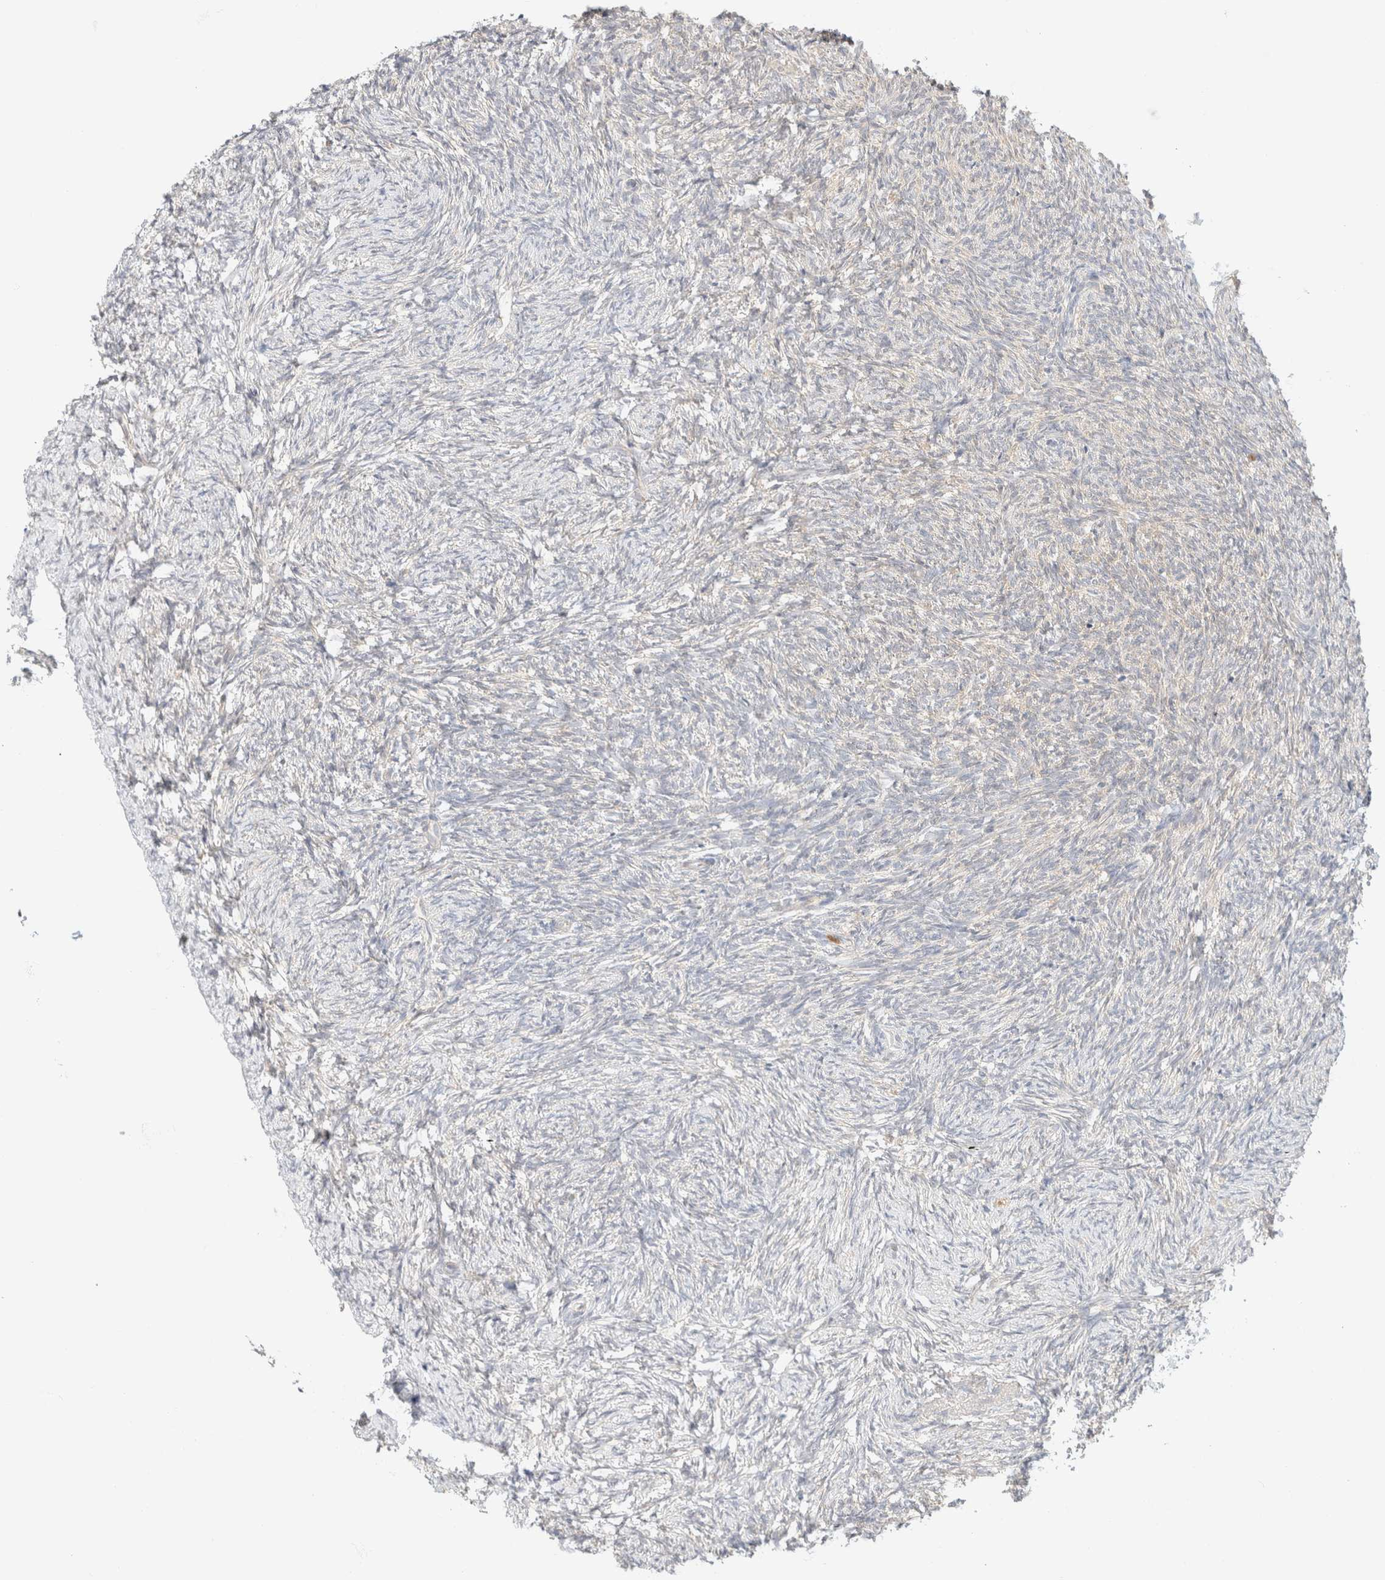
{"staining": {"intensity": "weak", "quantity": "25%-75%", "location": "cytoplasmic/membranous"}, "tissue": "ovary", "cell_type": "Follicle cells", "image_type": "normal", "snomed": [{"axis": "morphology", "description": "Normal tissue, NOS"}, {"axis": "topography", "description": "Ovary"}], "caption": "This image demonstrates immunohistochemistry staining of benign human ovary, with low weak cytoplasmic/membranous positivity in approximately 25%-75% of follicle cells.", "gene": "GPI", "patient": {"sex": "female", "age": 41}}